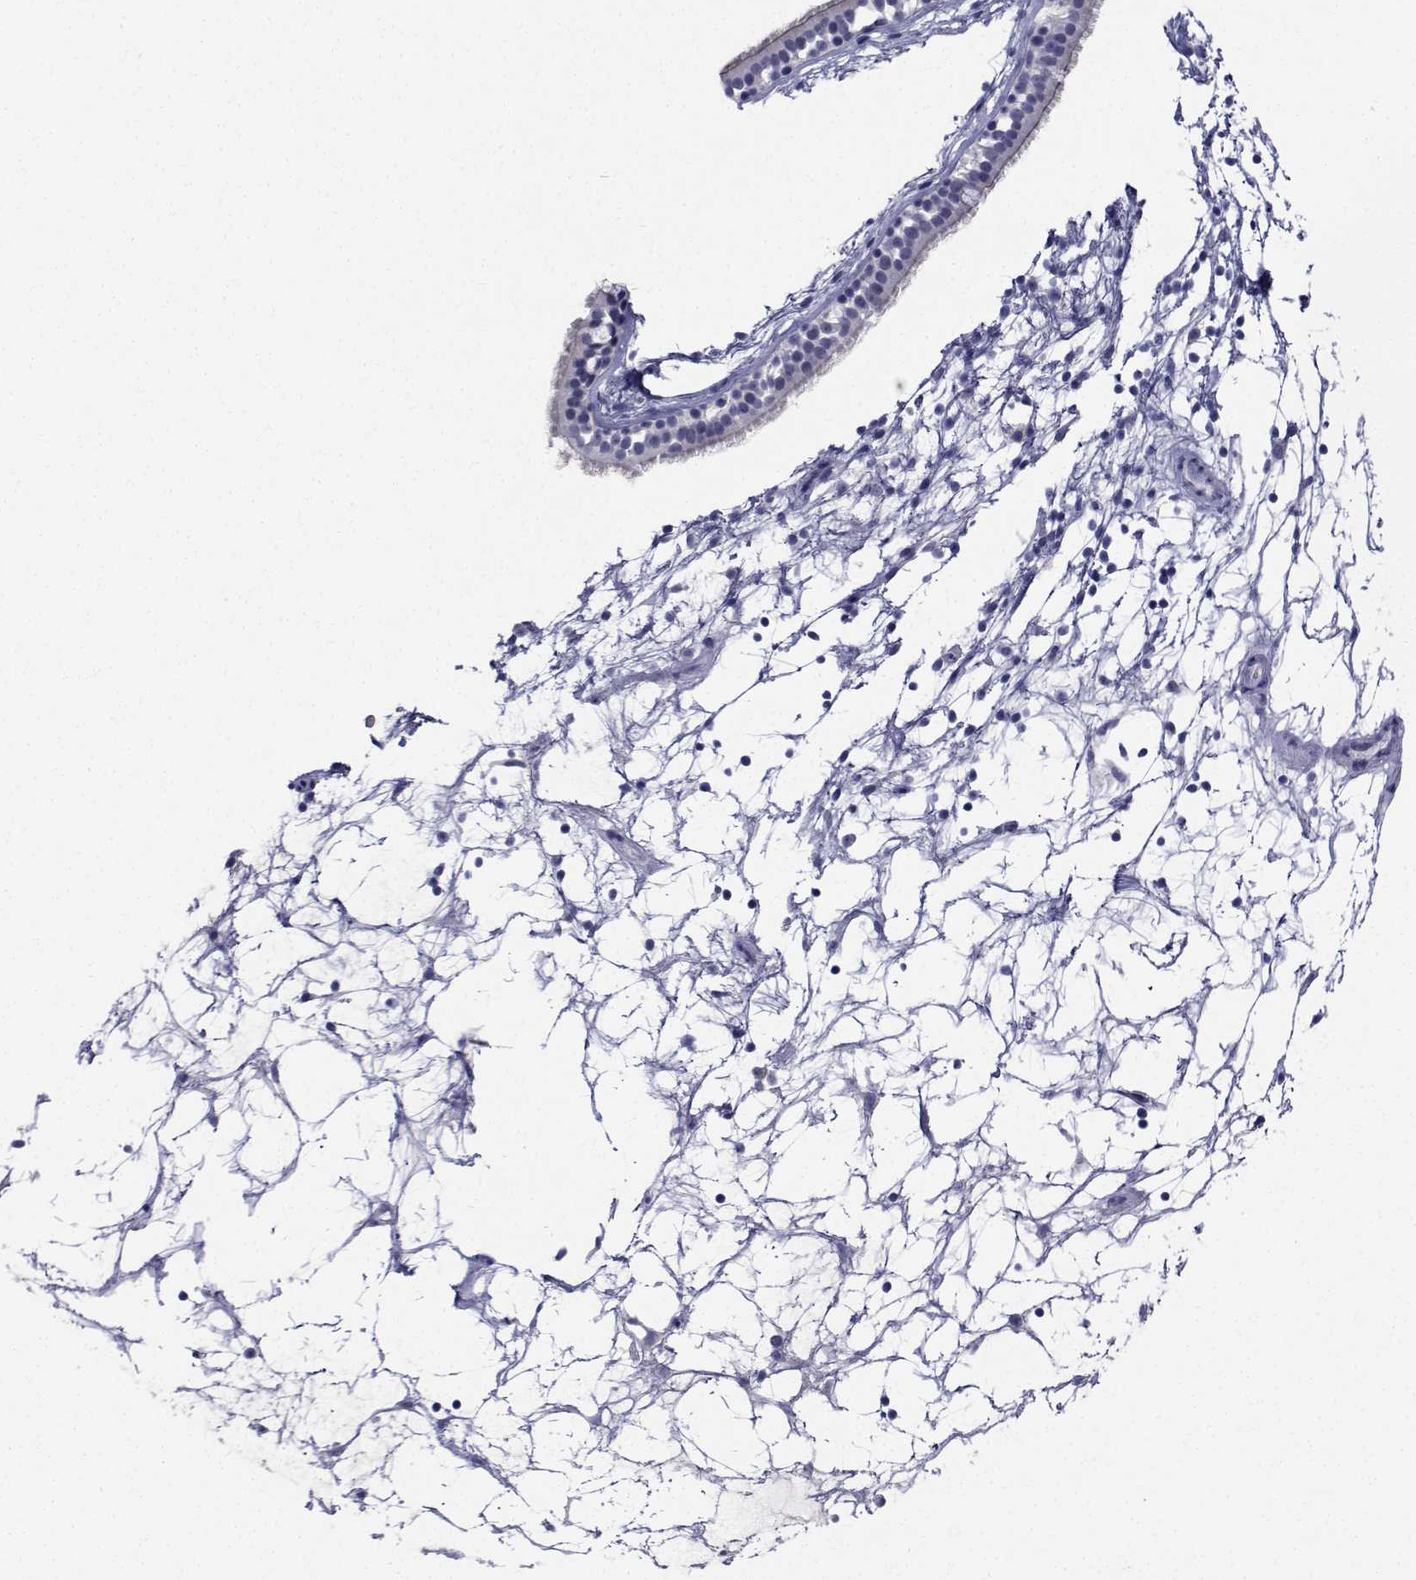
{"staining": {"intensity": "negative", "quantity": "none", "location": "none"}, "tissue": "nasopharynx", "cell_type": "Respiratory epithelial cells", "image_type": "normal", "snomed": [{"axis": "morphology", "description": "Normal tissue, NOS"}, {"axis": "topography", "description": "Nasopharynx"}], "caption": "An immunohistochemistry photomicrograph of benign nasopharynx is shown. There is no staining in respiratory epithelial cells of nasopharynx.", "gene": "PLXNA4", "patient": {"sex": "male", "age": 68}}